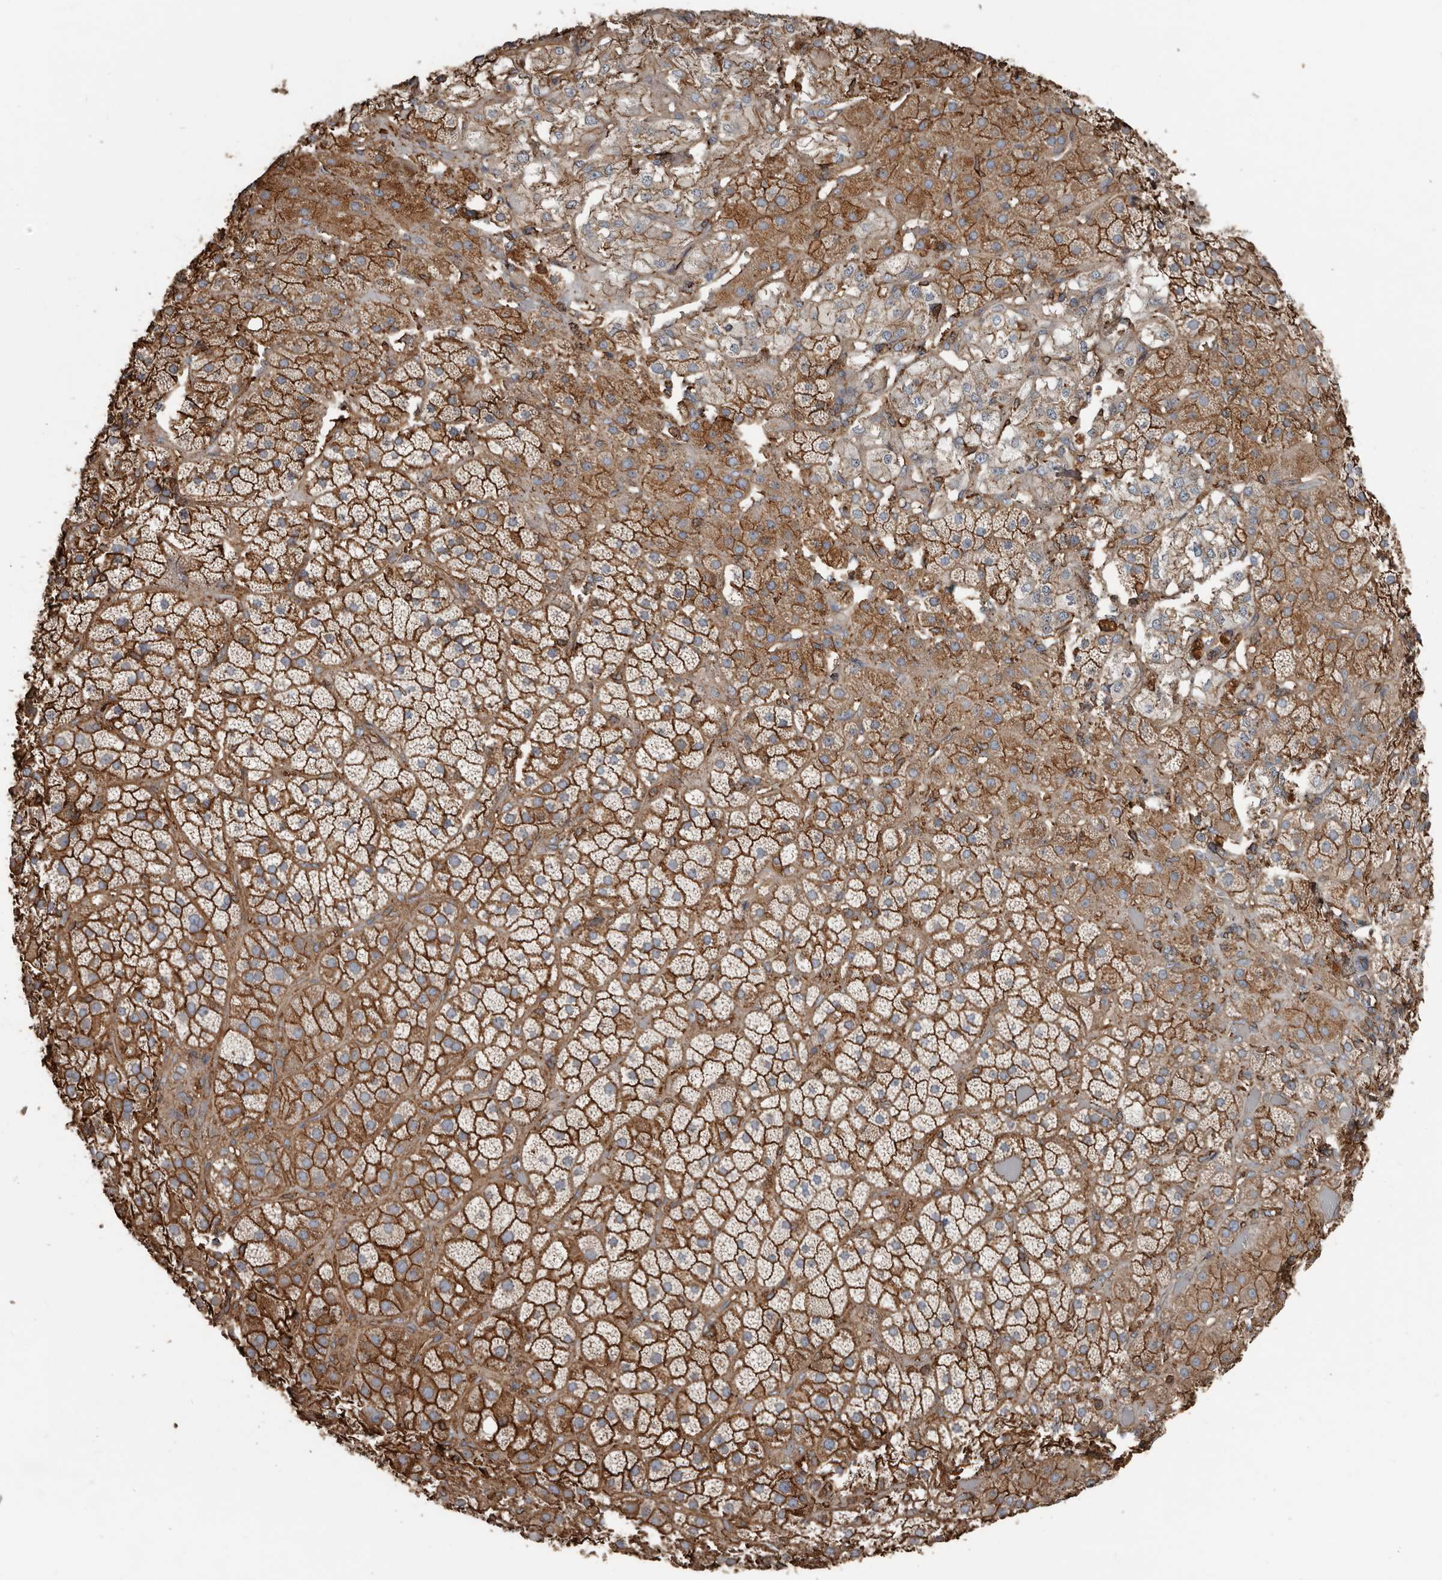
{"staining": {"intensity": "strong", "quantity": "25%-75%", "location": "cytoplasmic/membranous"}, "tissue": "adrenal gland", "cell_type": "Glandular cells", "image_type": "normal", "snomed": [{"axis": "morphology", "description": "Normal tissue, NOS"}, {"axis": "topography", "description": "Adrenal gland"}], "caption": "This is a histology image of immunohistochemistry staining of unremarkable adrenal gland, which shows strong expression in the cytoplasmic/membranous of glandular cells.", "gene": "DENND6B", "patient": {"sex": "male", "age": 57}}